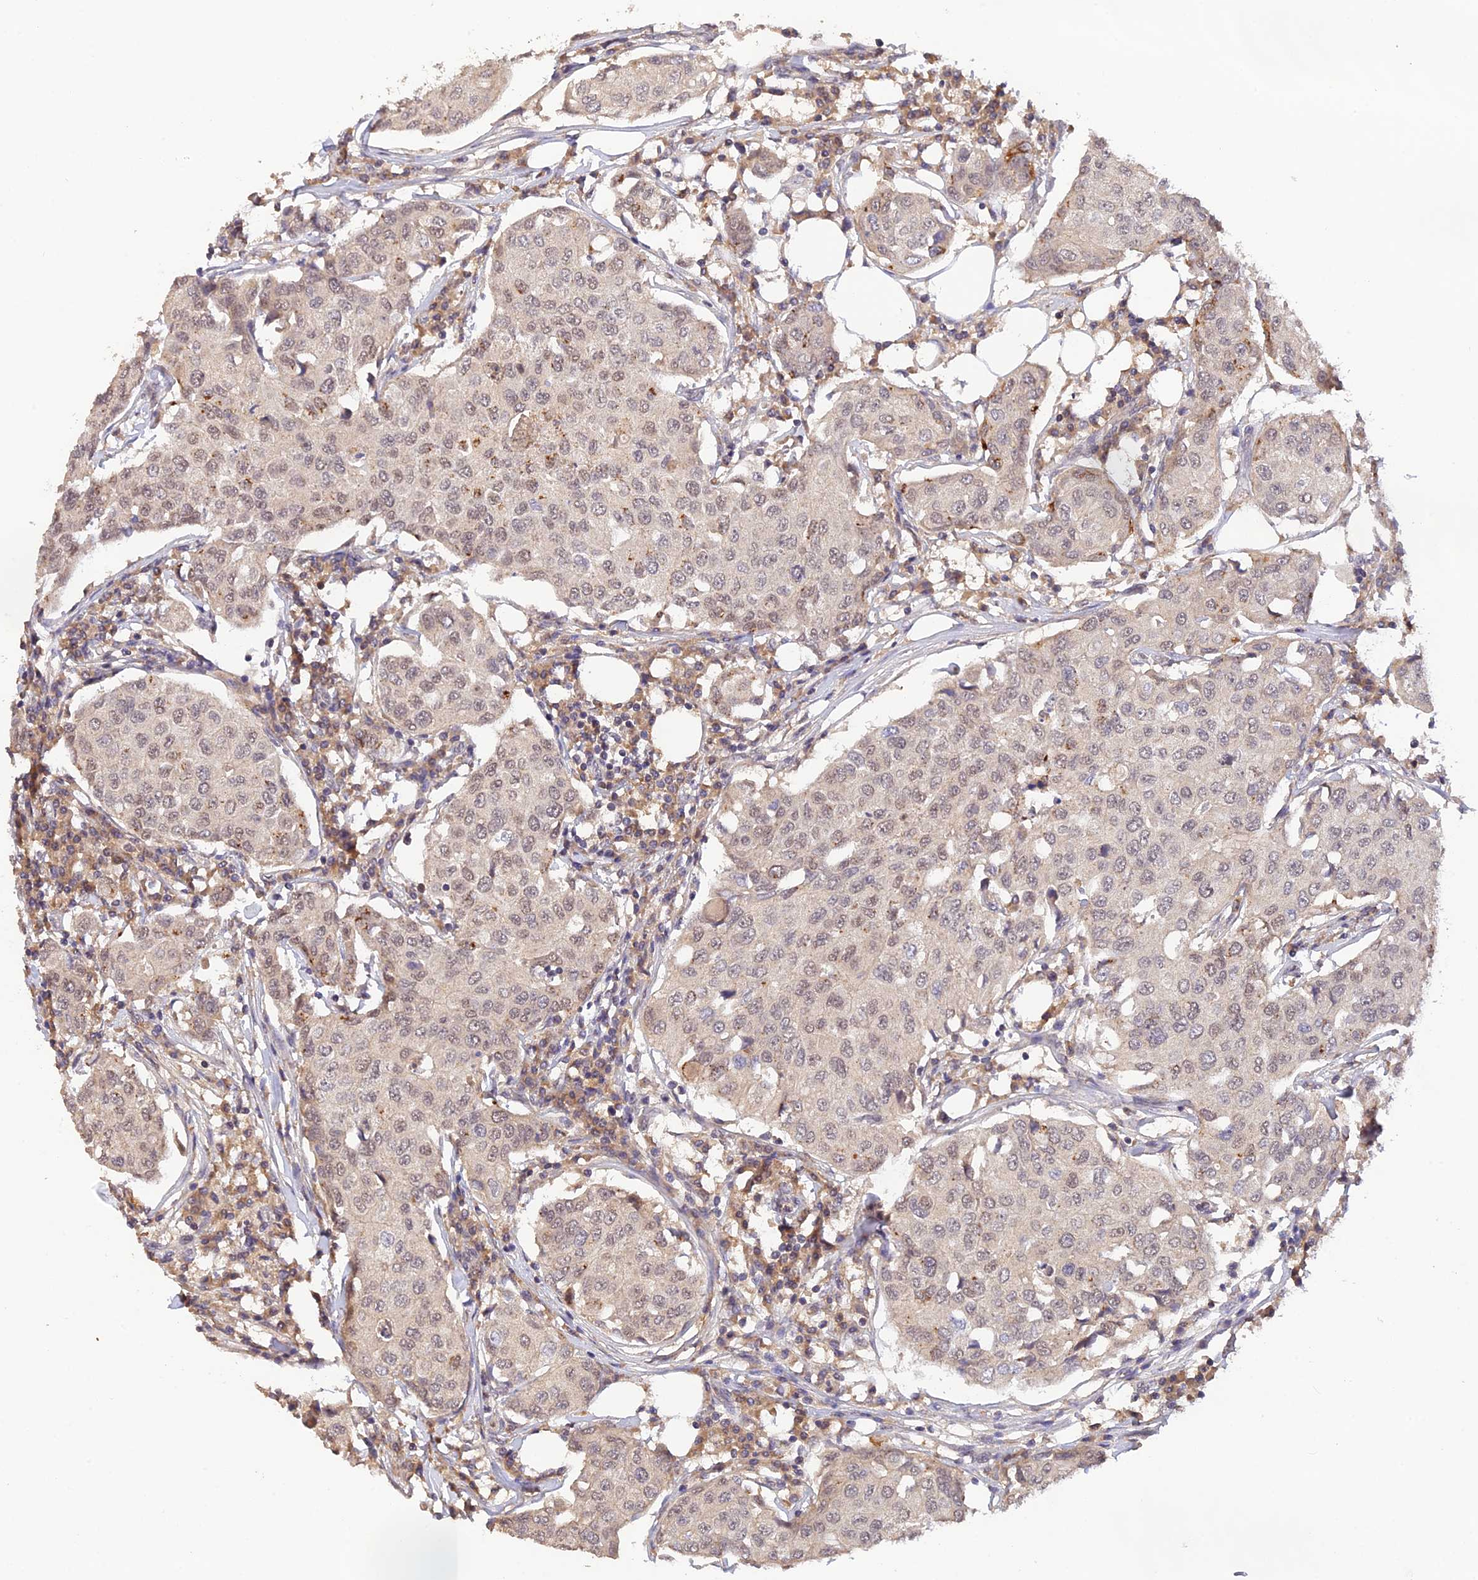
{"staining": {"intensity": "weak", "quantity": "25%-75%", "location": "nuclear"}, "tissue": "breast cancer", "cell_type": "Tumor cells", "image_type": "cancer", "snomed": [{"axis": "morphology", "description": "Duct carcinoma"}, {"axis": "topography", "description": "Breast"}], "caption": "A photomicrograph of human breast cancer (invasive ductal carcinoma) stained for a protein shows weak nuclear brown staining in tumor cells.", "gene": "ZNF436", "patient": {"sex": "female", "age": 80}}